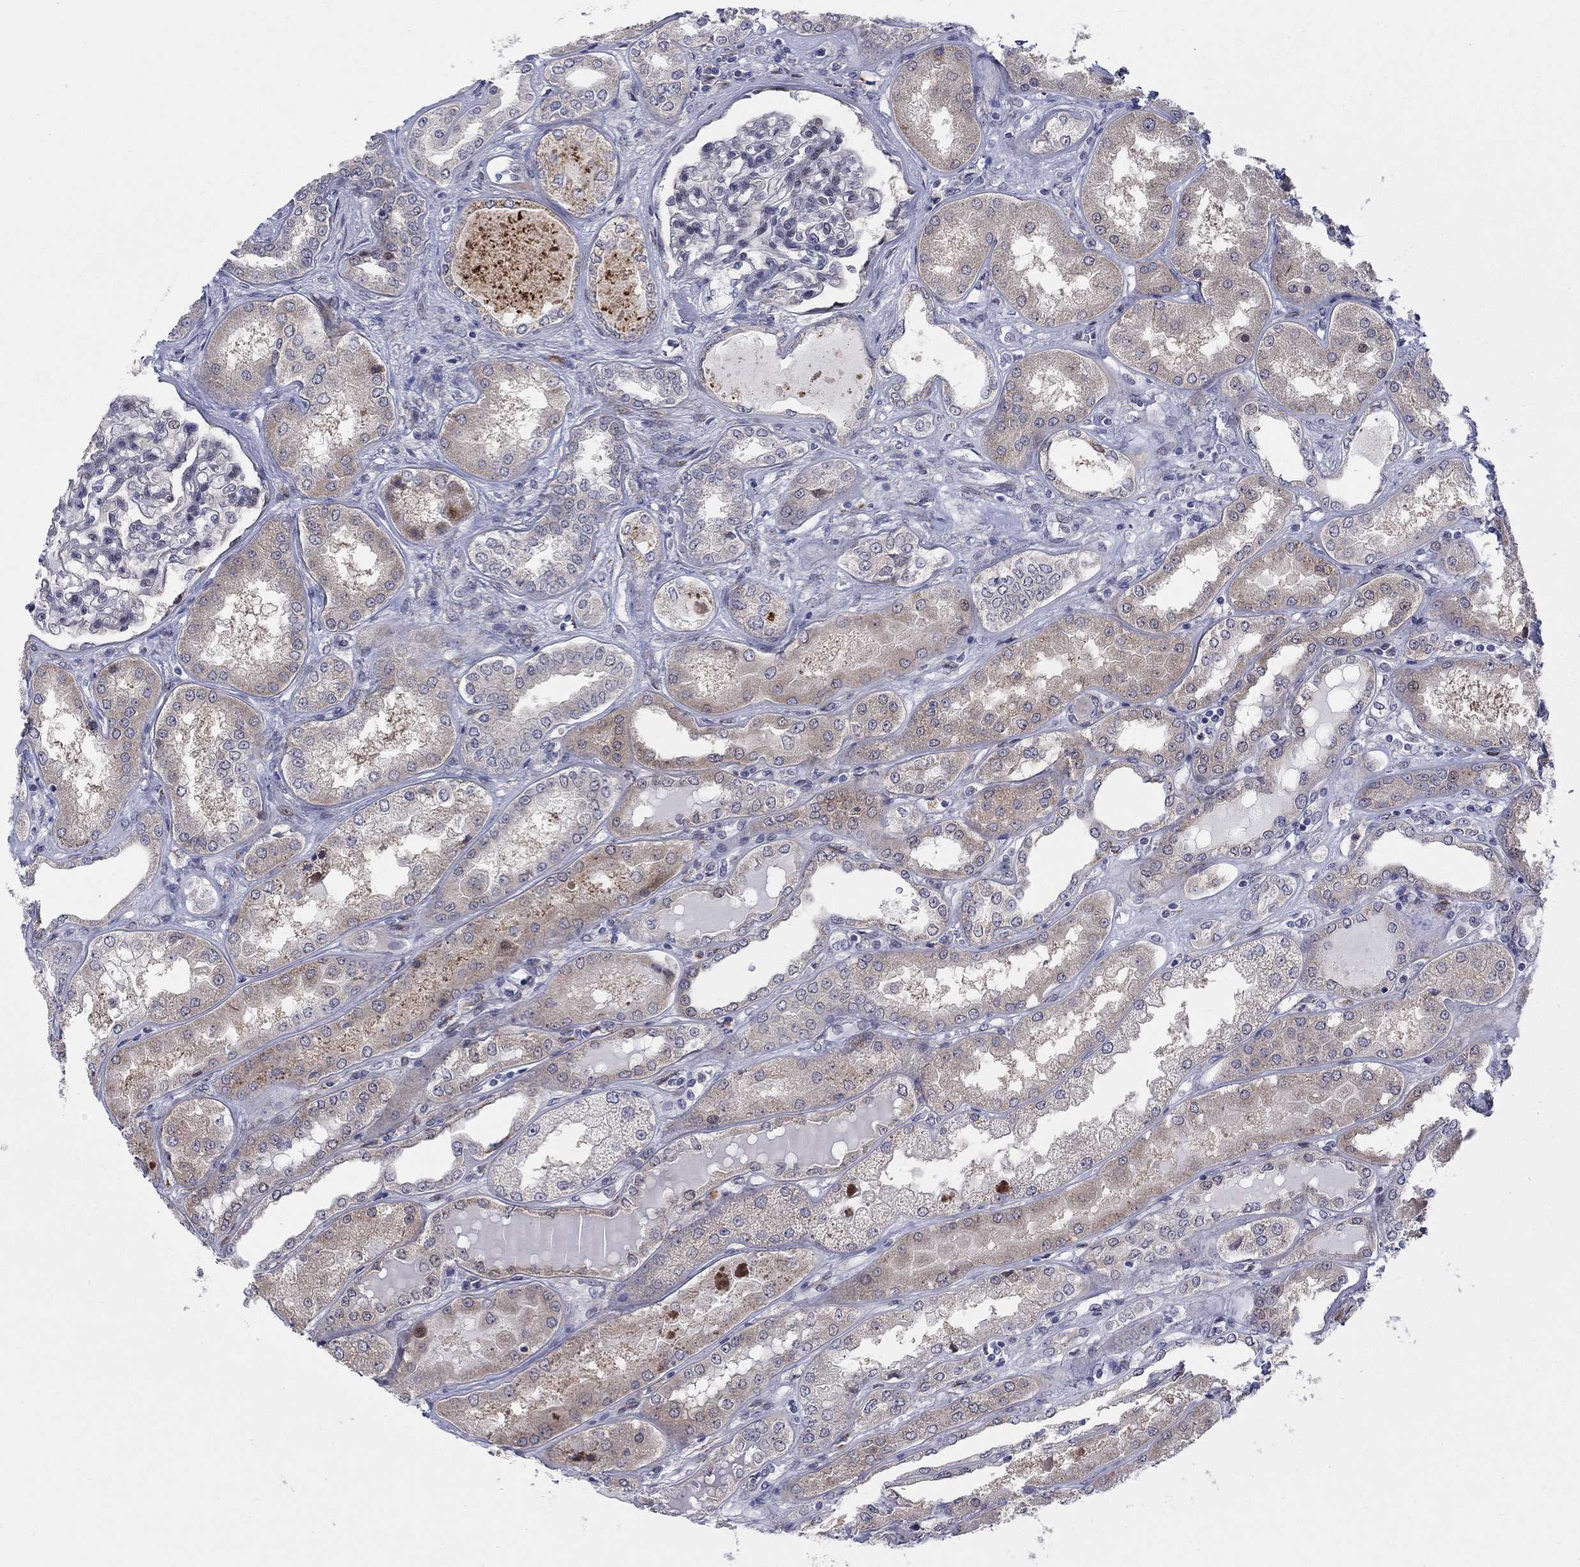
{"staining": {"intensity": "moderate", "quantity": "<25%", "location": "cytoplasmic/membranous"}, "tissue": "kidney", "cell_type": "Cells in glomeruli", "image_type": "normal", "snomed": [{"axis": "morphology", "description": "Normal tissue, NOS"}, {"axis": "topography", "description": "Kidney"}], "caption": "Immunohistochemistry image of normal kidney: kidney stained using immunohistochemistry displays low levels of moderate protein expression localized specifically in the cytoplasmic/membranous of cells in glomeruli, appearing as a cytoplasmic/membranous brown color.", "gene": "TTC21B", "patient": {"sex": "female", "age": 56}}